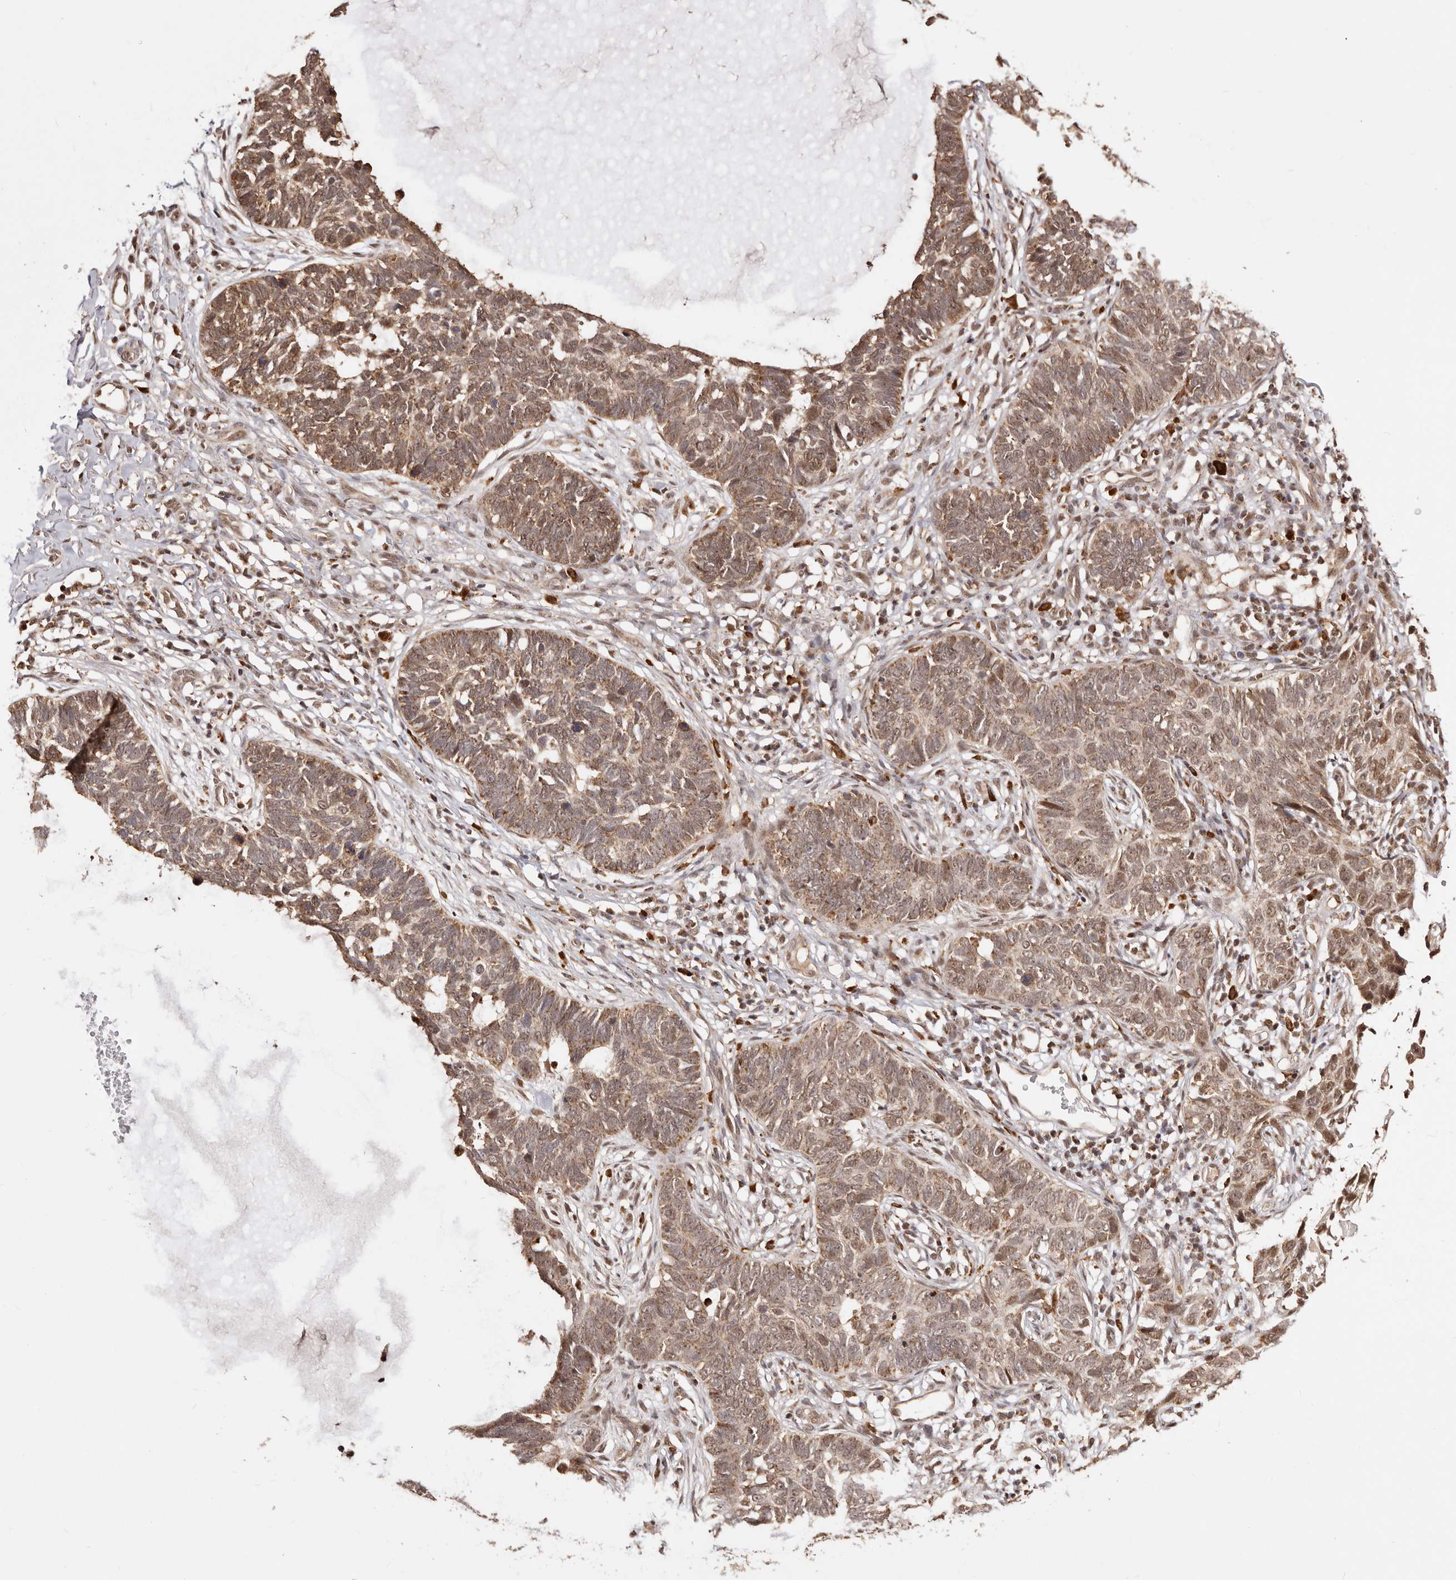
{"staining": {"intensity": "moderate", "quantity": ">75%", "location": "cytoplasmic/membranous,nuclear"}, "tissue": "skin cancer", "cell_type": "Tumor cells", "image_type": "cancer", "snomed": [{"axis": "morphology", "description": "Normal tissue, NOS"}, {"axis": "morphology", "description": "Basal cell carcinoma"}, {"axis": "topography", "description": "Skin"}], "caption": "This histopathology image displays IHC staining of human skin cancer (basal cell carcinoma), with medium moderate cytoplasmic/membranous and nuclear staining in approximately >75% of tumor cells.", "gene": "SEC14L1", "patient": {"sex": "male", "age": 77}}